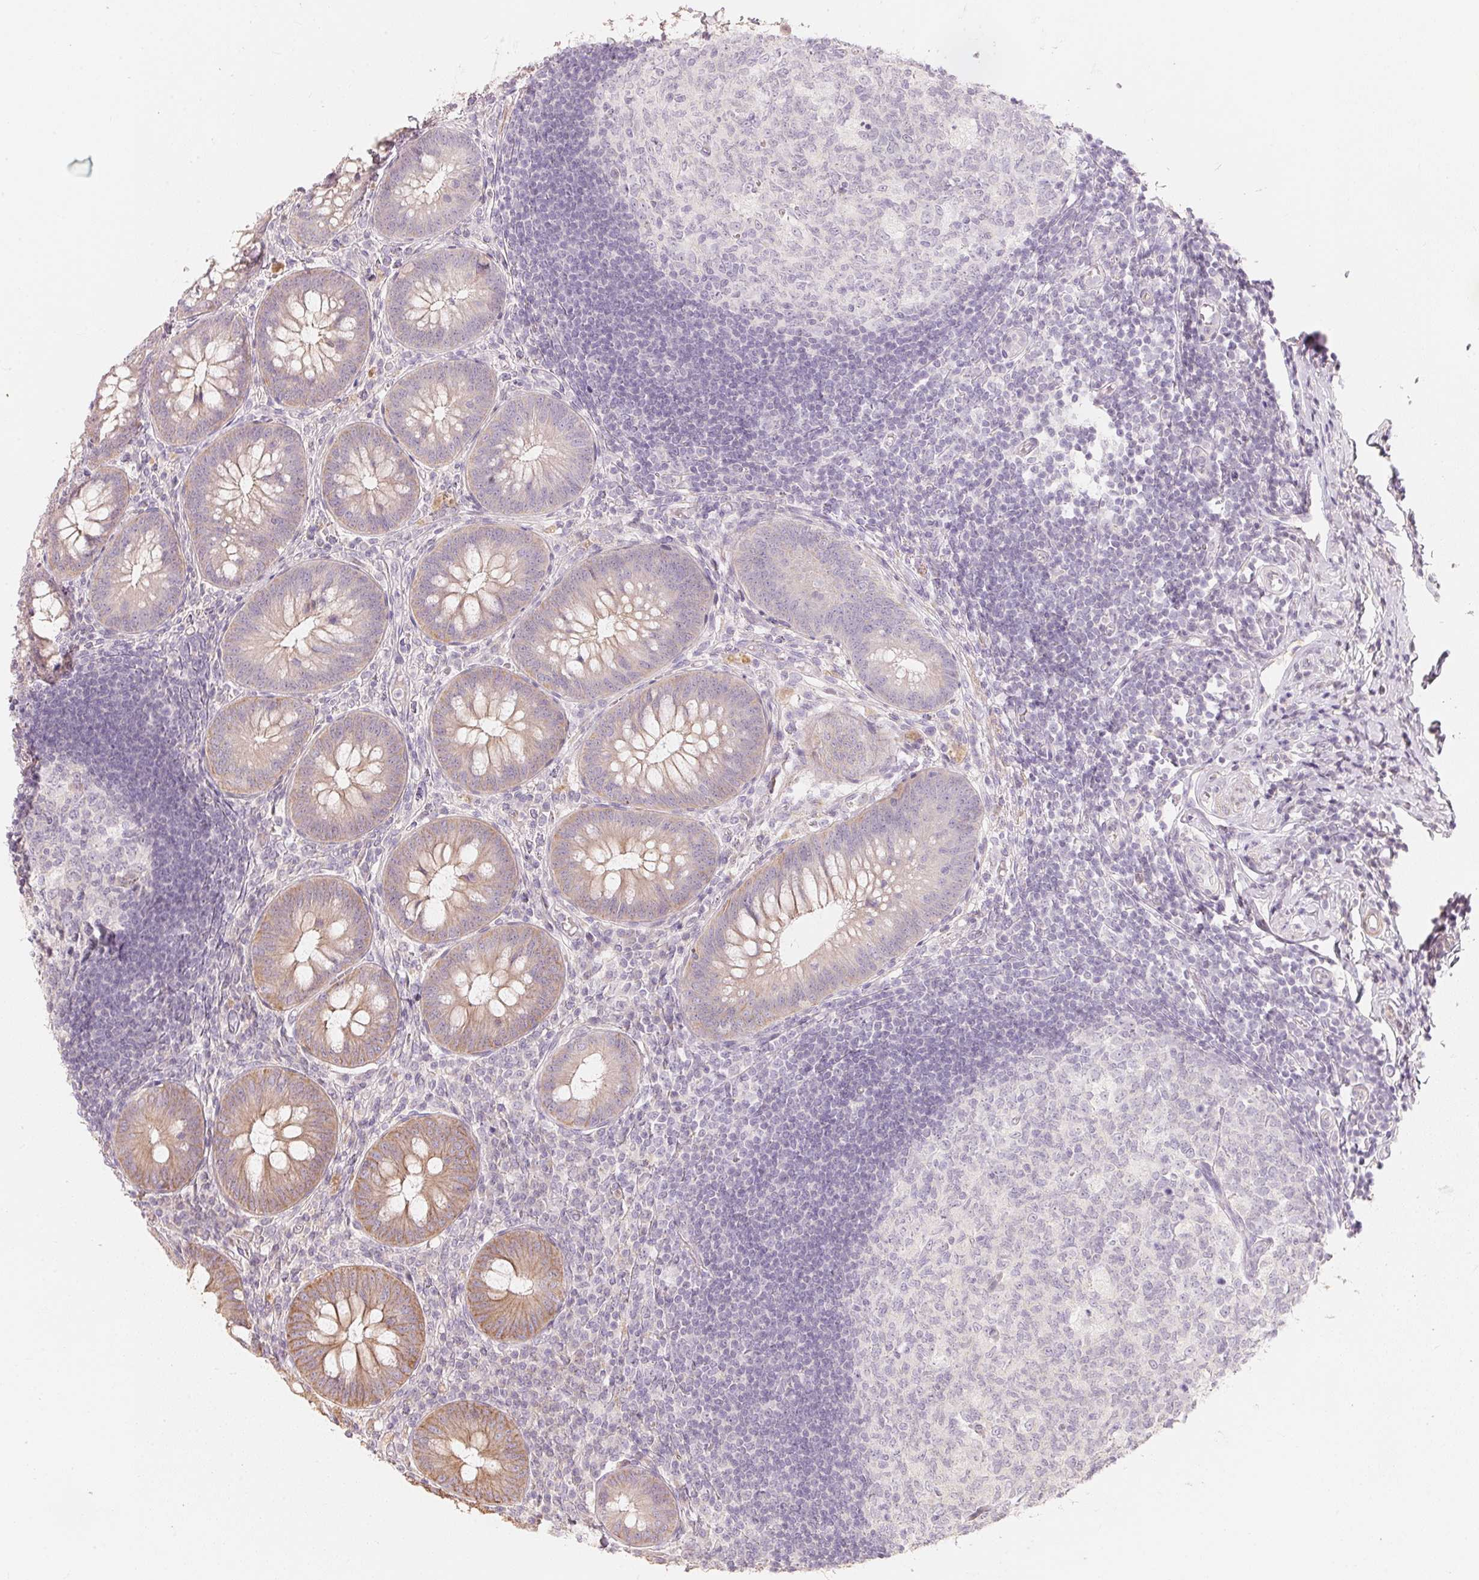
{"staining": {"intensity": "weak", "quantity": "25%-75%", "location": "cytoplasmic/membranous"}, "tissue": "appendix", "cell_type": "Glandular cells", "image_type": "normal", "snomed": [{"axis": "morphology", "description": "Normal tissue, NOS"}, {"axis": "morphology", "description": "Inflammation, NOS"}, {"axis": "topography", "description": "Appendix"}], "caption": "Immunohistochemistry (DAB) staining of benign appendix exhibits weak cytoplasmic/membranous protein positivity in approximately 25%-75% of glandular cells.", "gene": "TP53AIP1", "patient": {"sex": "male", "age": 16}}